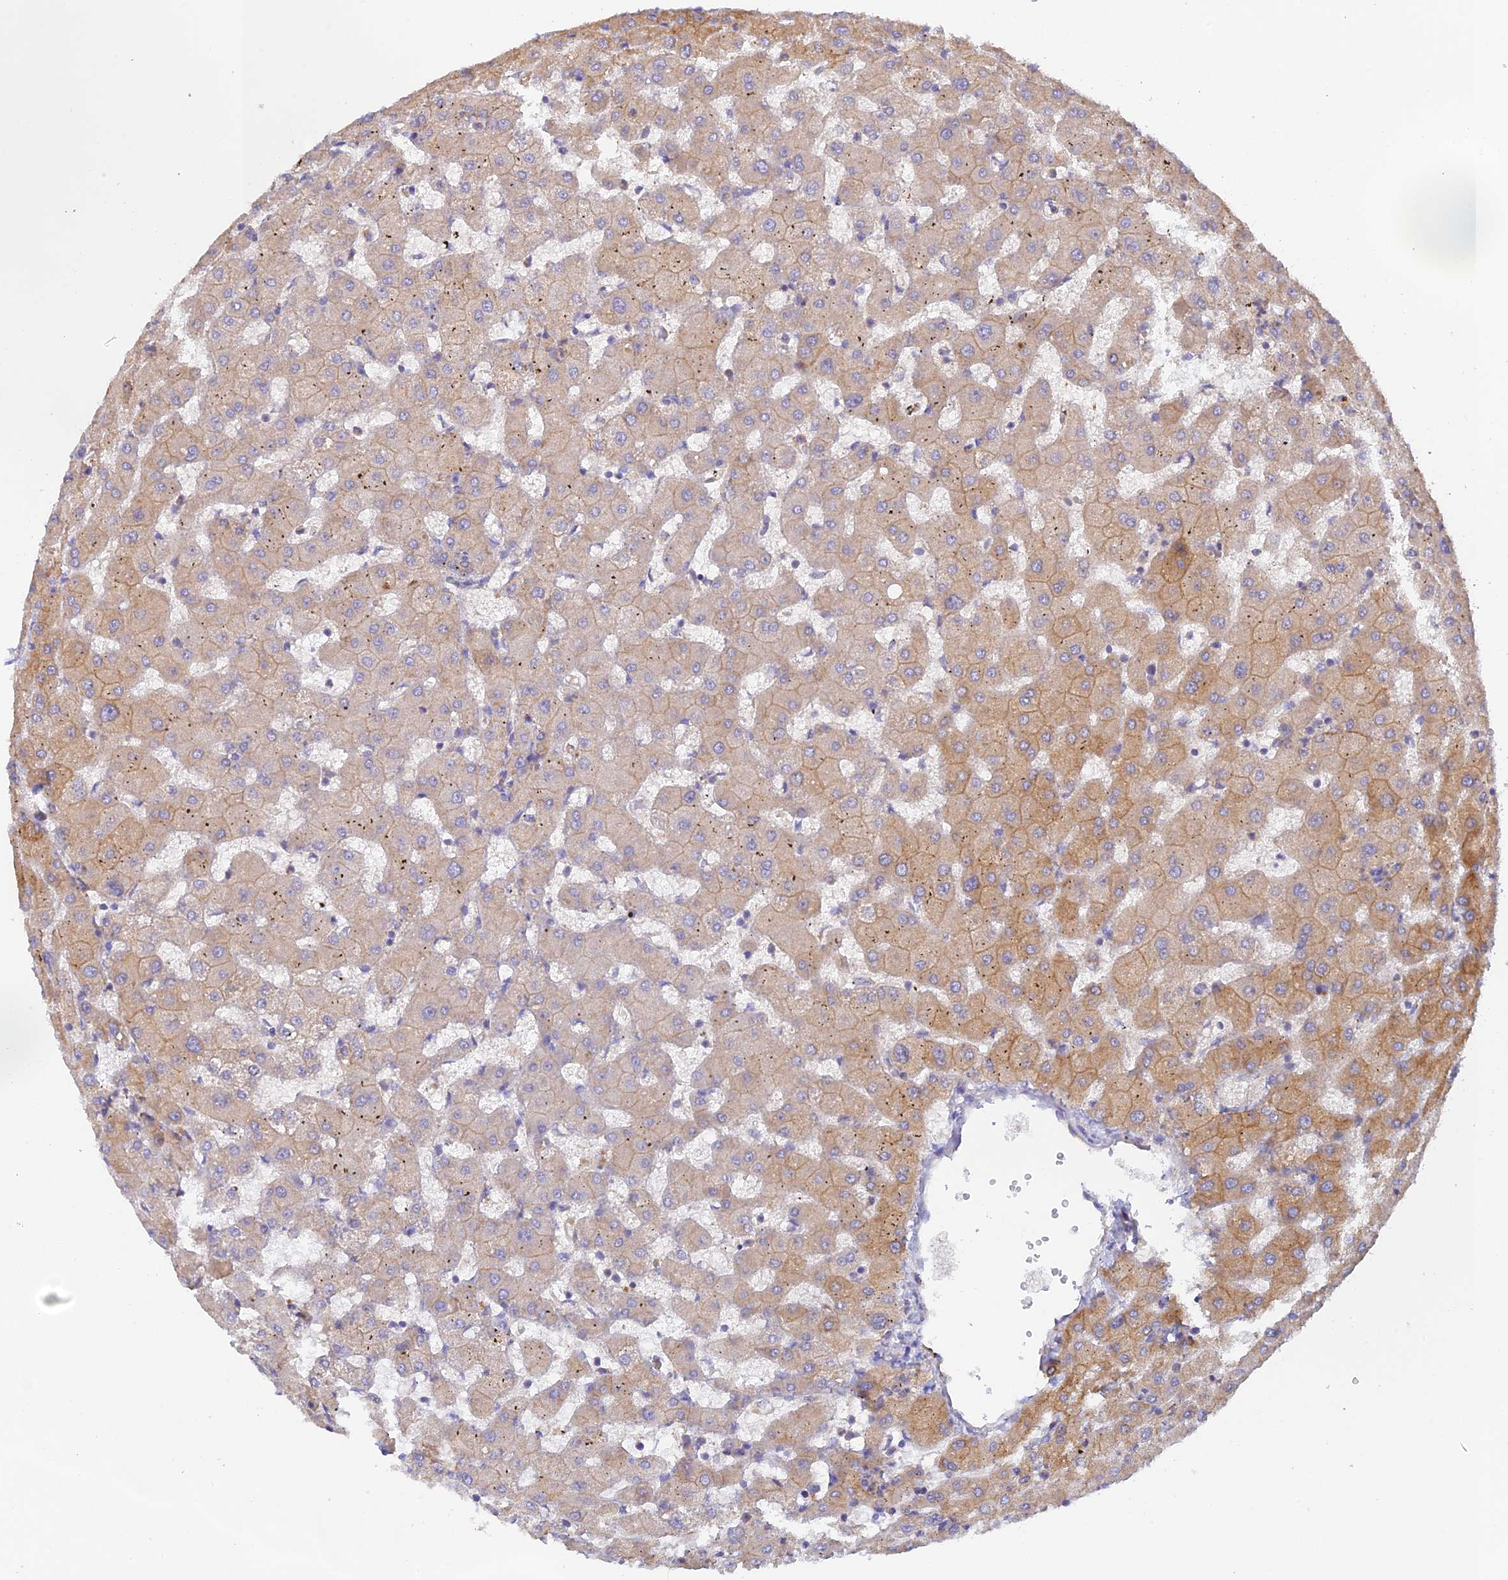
{"staining": {"intensity": "weak", "quantity": "25%-75%", "location": "cytoplasmic/membranous"}, "tissue": "liver", "cell_type": "Cholangiocytes", "image_type": "normal", "snomed": [{"axis": "morphology", "description": "Normal tissue, NOS"}, {"axis": "topography", "description": "Liver"}], "caption": "Protein staining reveals weak cytoplasmic/membranous positivity in about 25%-75% of cholangiocytes in normal liver.", "gene": "MYO9A", "patient": {"sex": "female", "age": 63}}